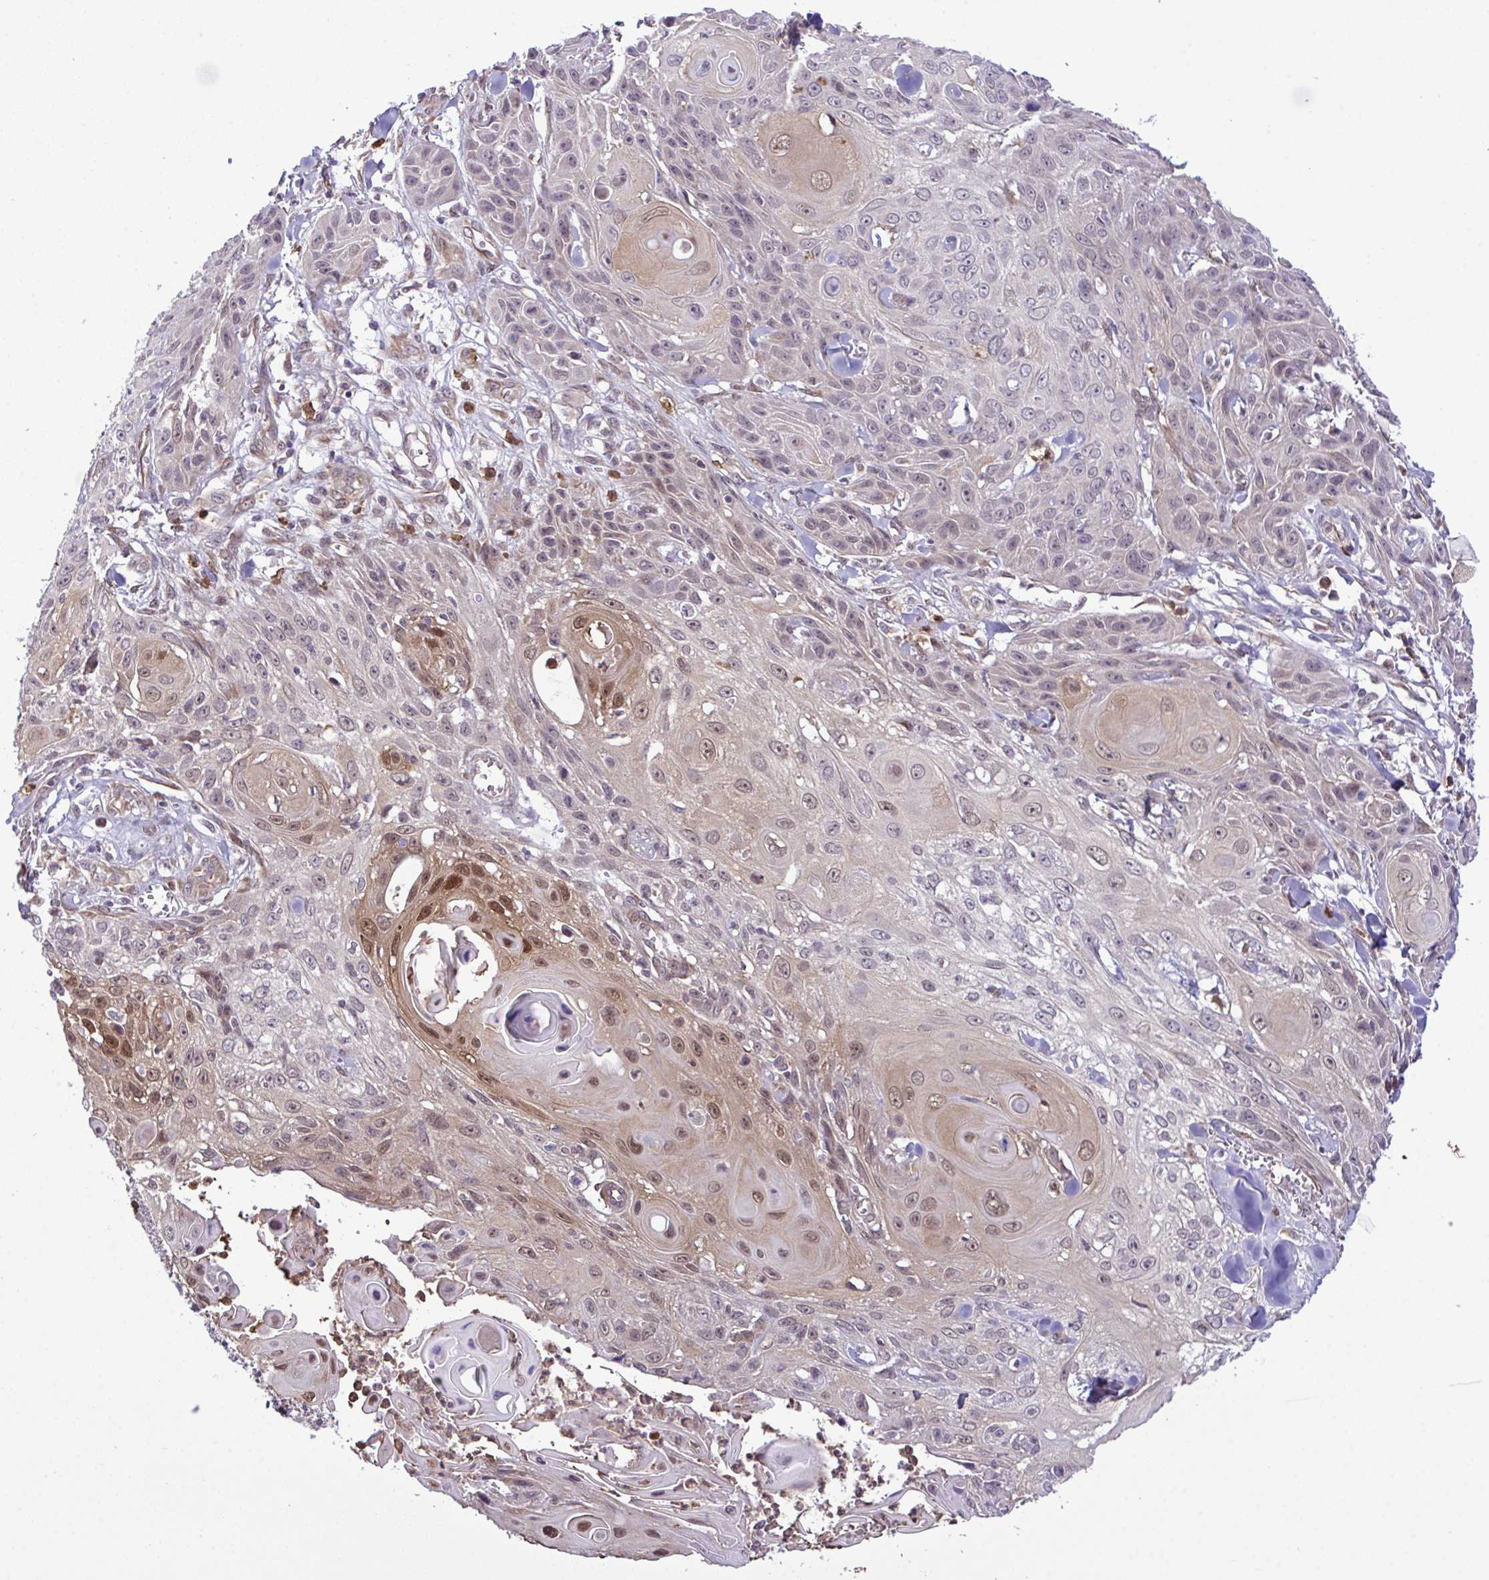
{"staining": {"intensity": "moderate", "quantity": "<25%", "location": "cytoplasmic/membranous,nuclear"}, "tissue": "skin cancer", "cell_type": "Tumor cells", "image_type": "cancer", "snomed": [{"axis": "morphology", "description": "Squamous cell carcinoma, NOS"}, {"axis": "topography", "description": "Skin"}, {"axis": "topography", "description": "Vulva"}], "caption": "Immunohistochemistry of skin cancer (squamous cell carcinoma) displays low levels of moderate cytoplasmic/membranous and nuclear staining in about <25% of tumor cells.", "gene": "CMPK1", "patient": {"sex": "female", "age": 83}}